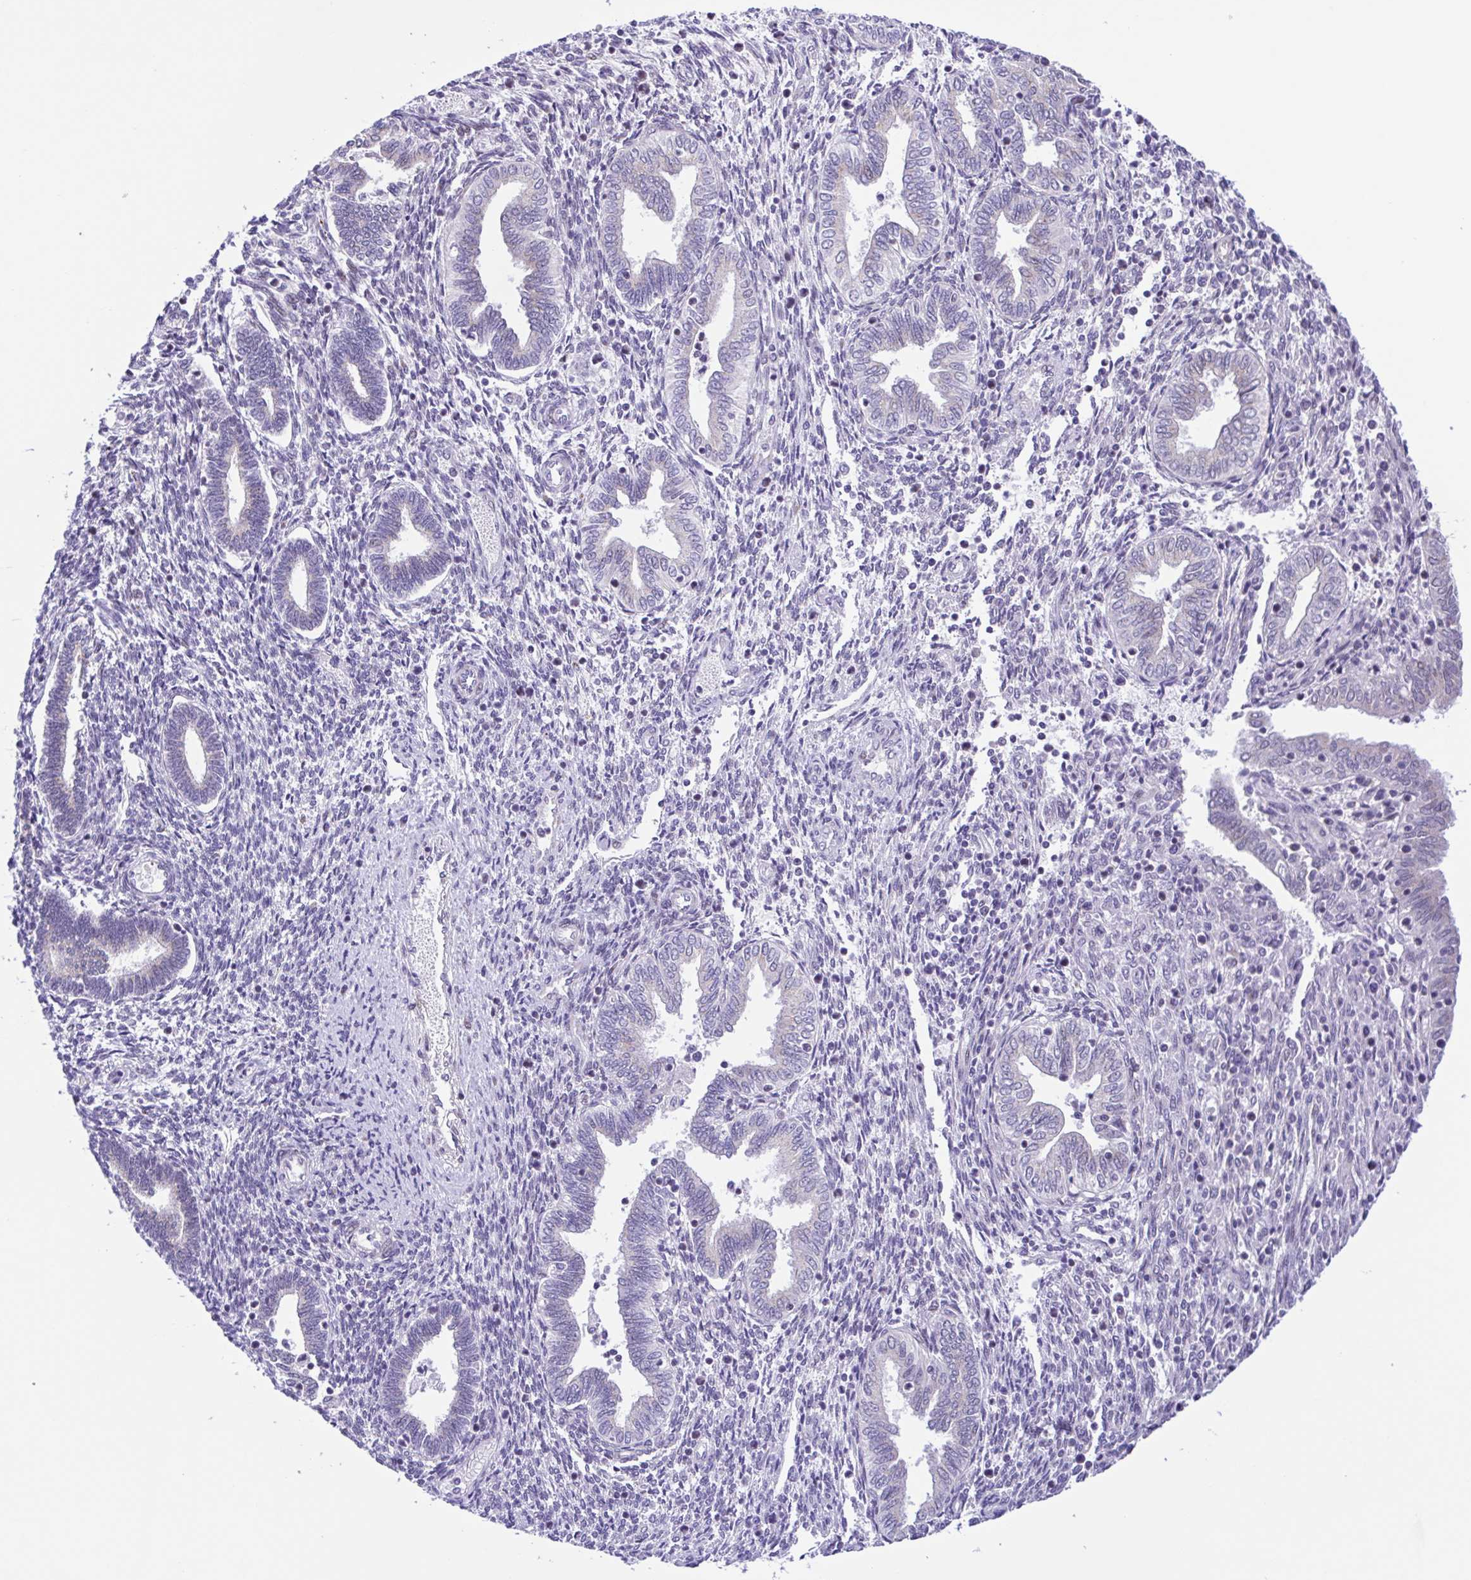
{"staining": {"intensity": "negative", "quantity": "none", "location": "none"}, "tissue": "endometrium", "cell_type": "Cells in endometrial stroma", "image_type": "normal", "snomed": [{"axis": "morphology", "description": "Normal tissue, NOS"}, {"axis": "topography", "description": "Endometrium"}], "caption": "Unremarkable endometrium was stained to show a protein in brown. There is no significant expression in cells in endometrial stroma.", "gene": "ENSG00000286022", "patient": {"sex": "female", "age": 42}}